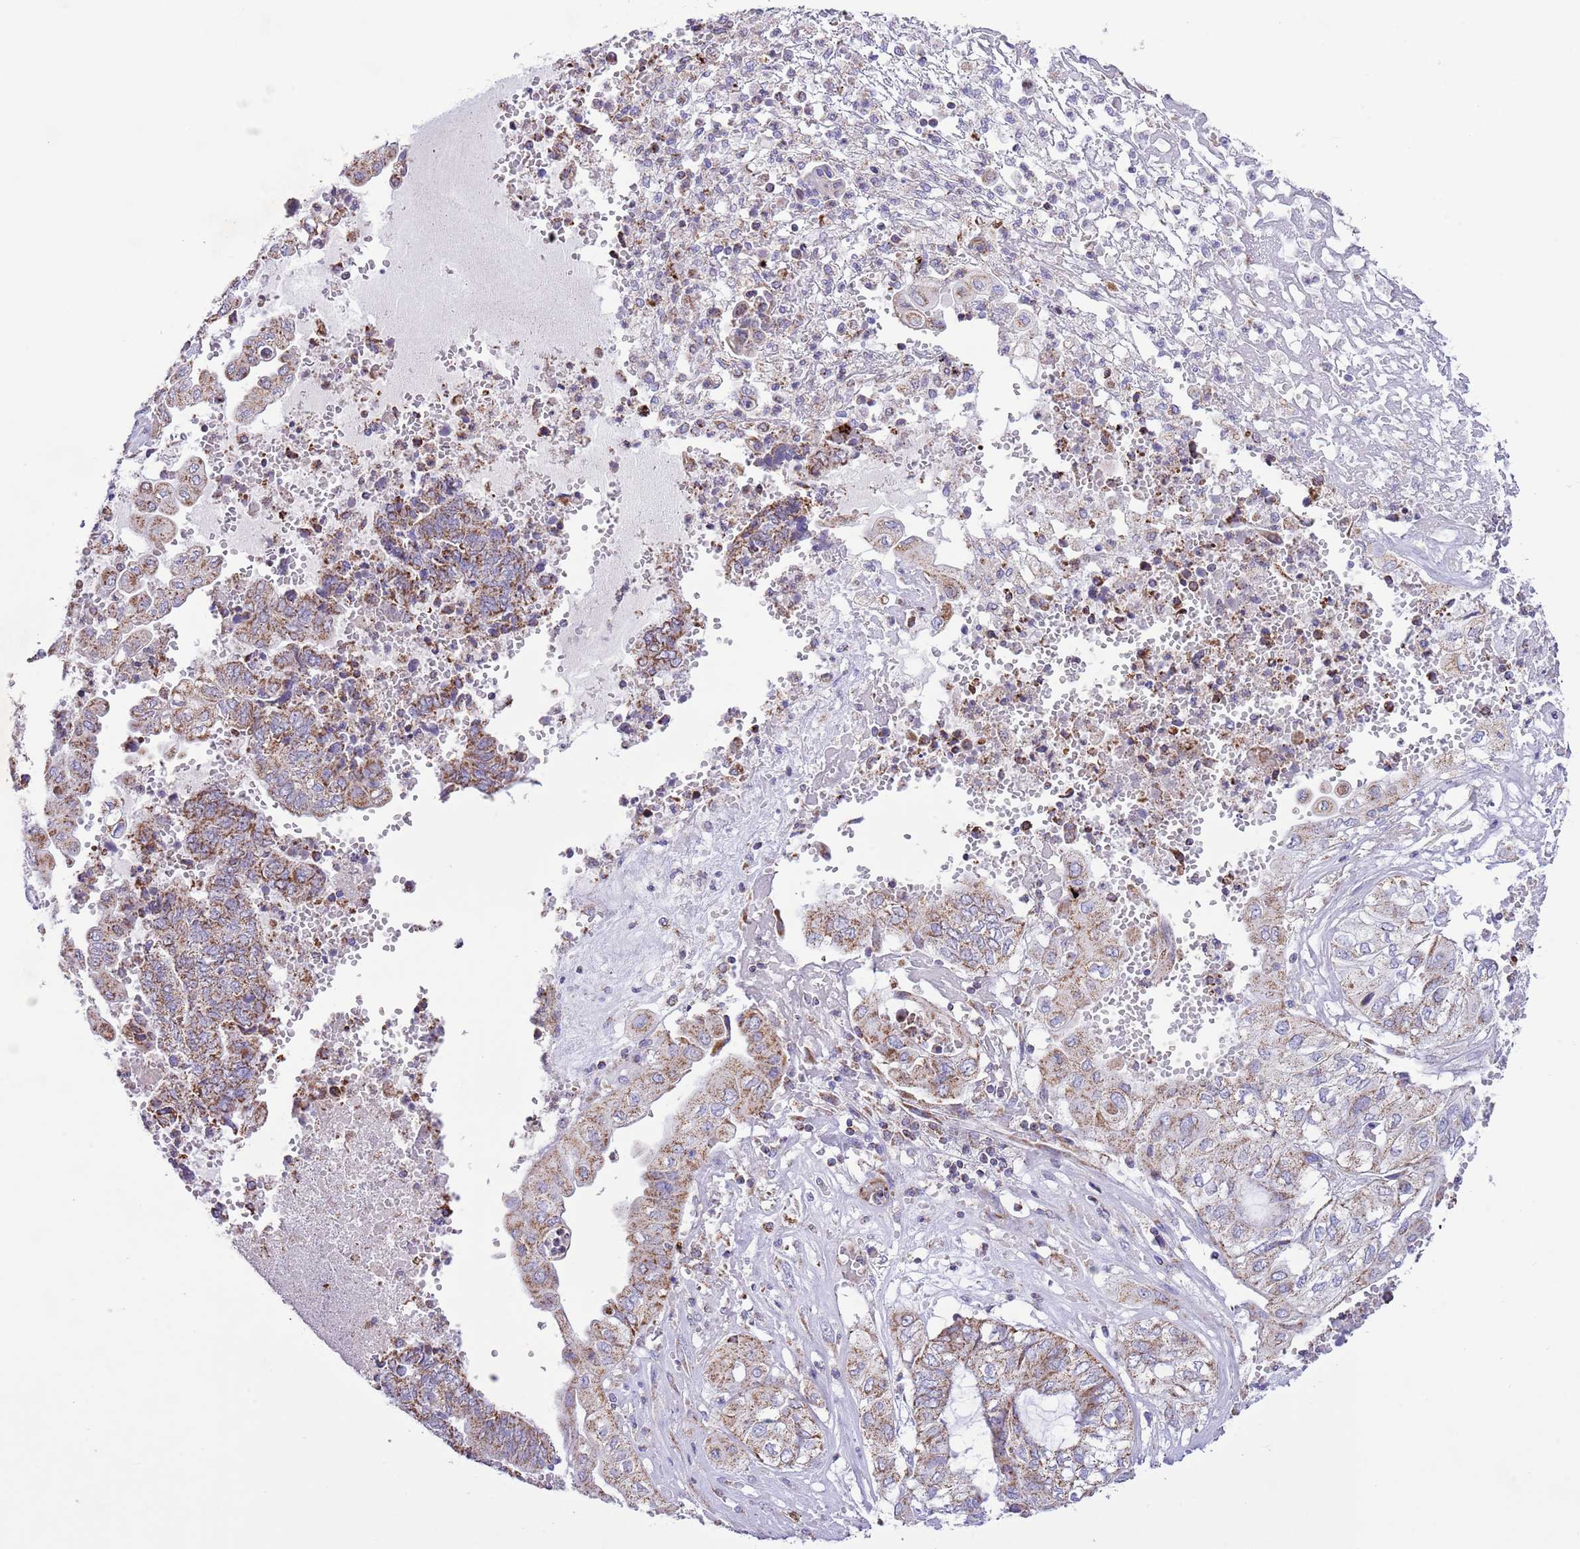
{"staining": {"intensity": "moderate", "quantity": ">75%", "location": "cytoplasmic/membranous"}, "tissue": "endometrial cancer", "cell_type": "Tumor cells", "image_type": "cancer", "snomed": [{"axis": "morphology", "description": "Adenocarcinoma, NOS"}, {"axis": "topography", "description": "Uterus"}, {"axis": "topography", "description": "Endometrium"}], "caption": "DAB (3,3'-diaminobenzidine) immunohistochemical staining of endometrial cancer displays moderate cytoplasmic/membranous protein staining in about >75% of tumor cells.", "gene": "TEKTIP1", "patient": {"sex": "female", "age": 70}}